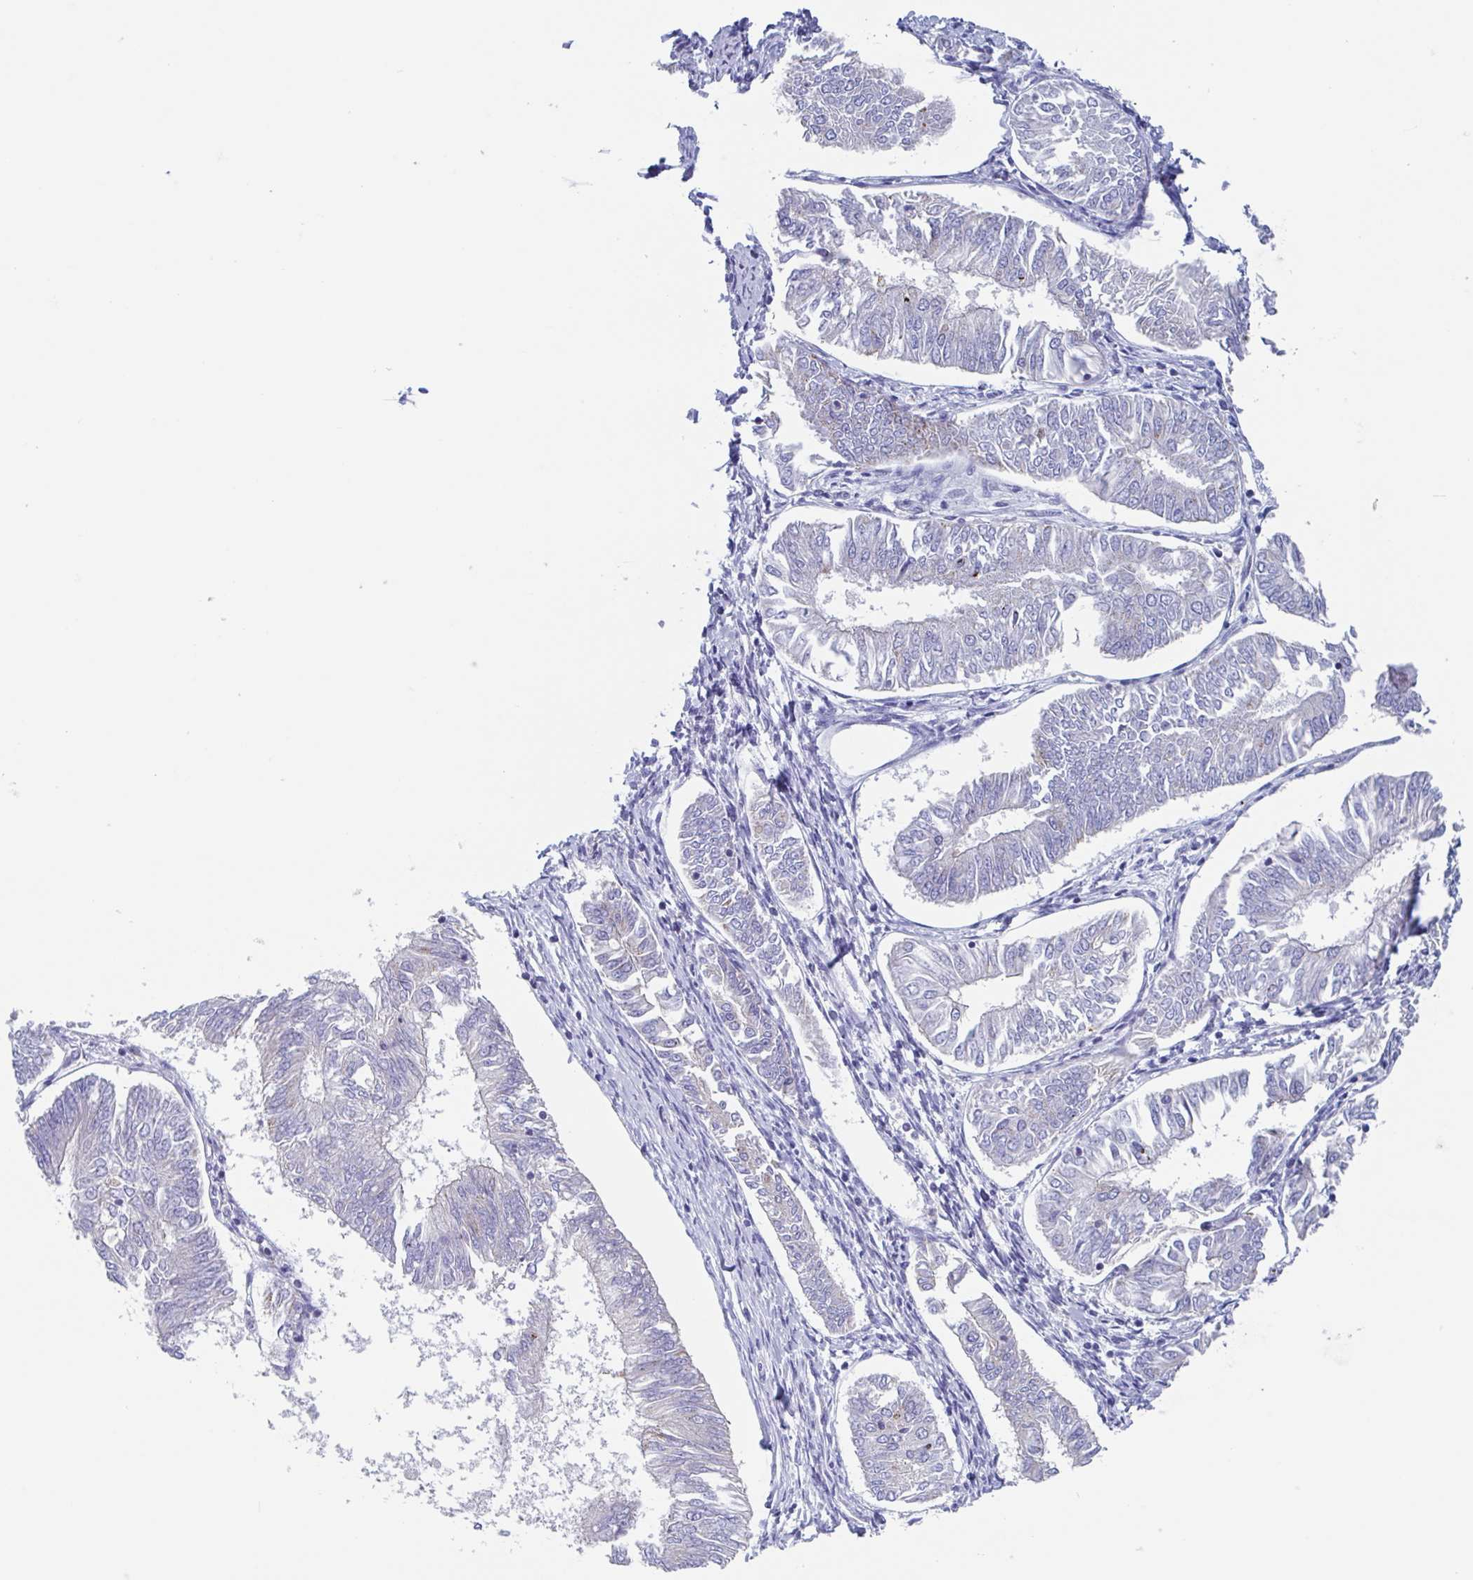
{"staining": {"intensity": "negative", "quantity": "none", "location": "none"}, "tissue": "endometrial cancer", "cell_type": "Tumor cells", "image_type": "cancer", "snomed": [{"axis": "morphology", "description": "Adenocarcinoma, NOS"}, {"axis": "topography", "description": "Endometrium"}], "caption": "Endometrial cancer was stained to show a protein in brown. There is no significant expression in tumor cells.", "gene": "CHMP5", "patient": {"sex": "female", "age": 58}}